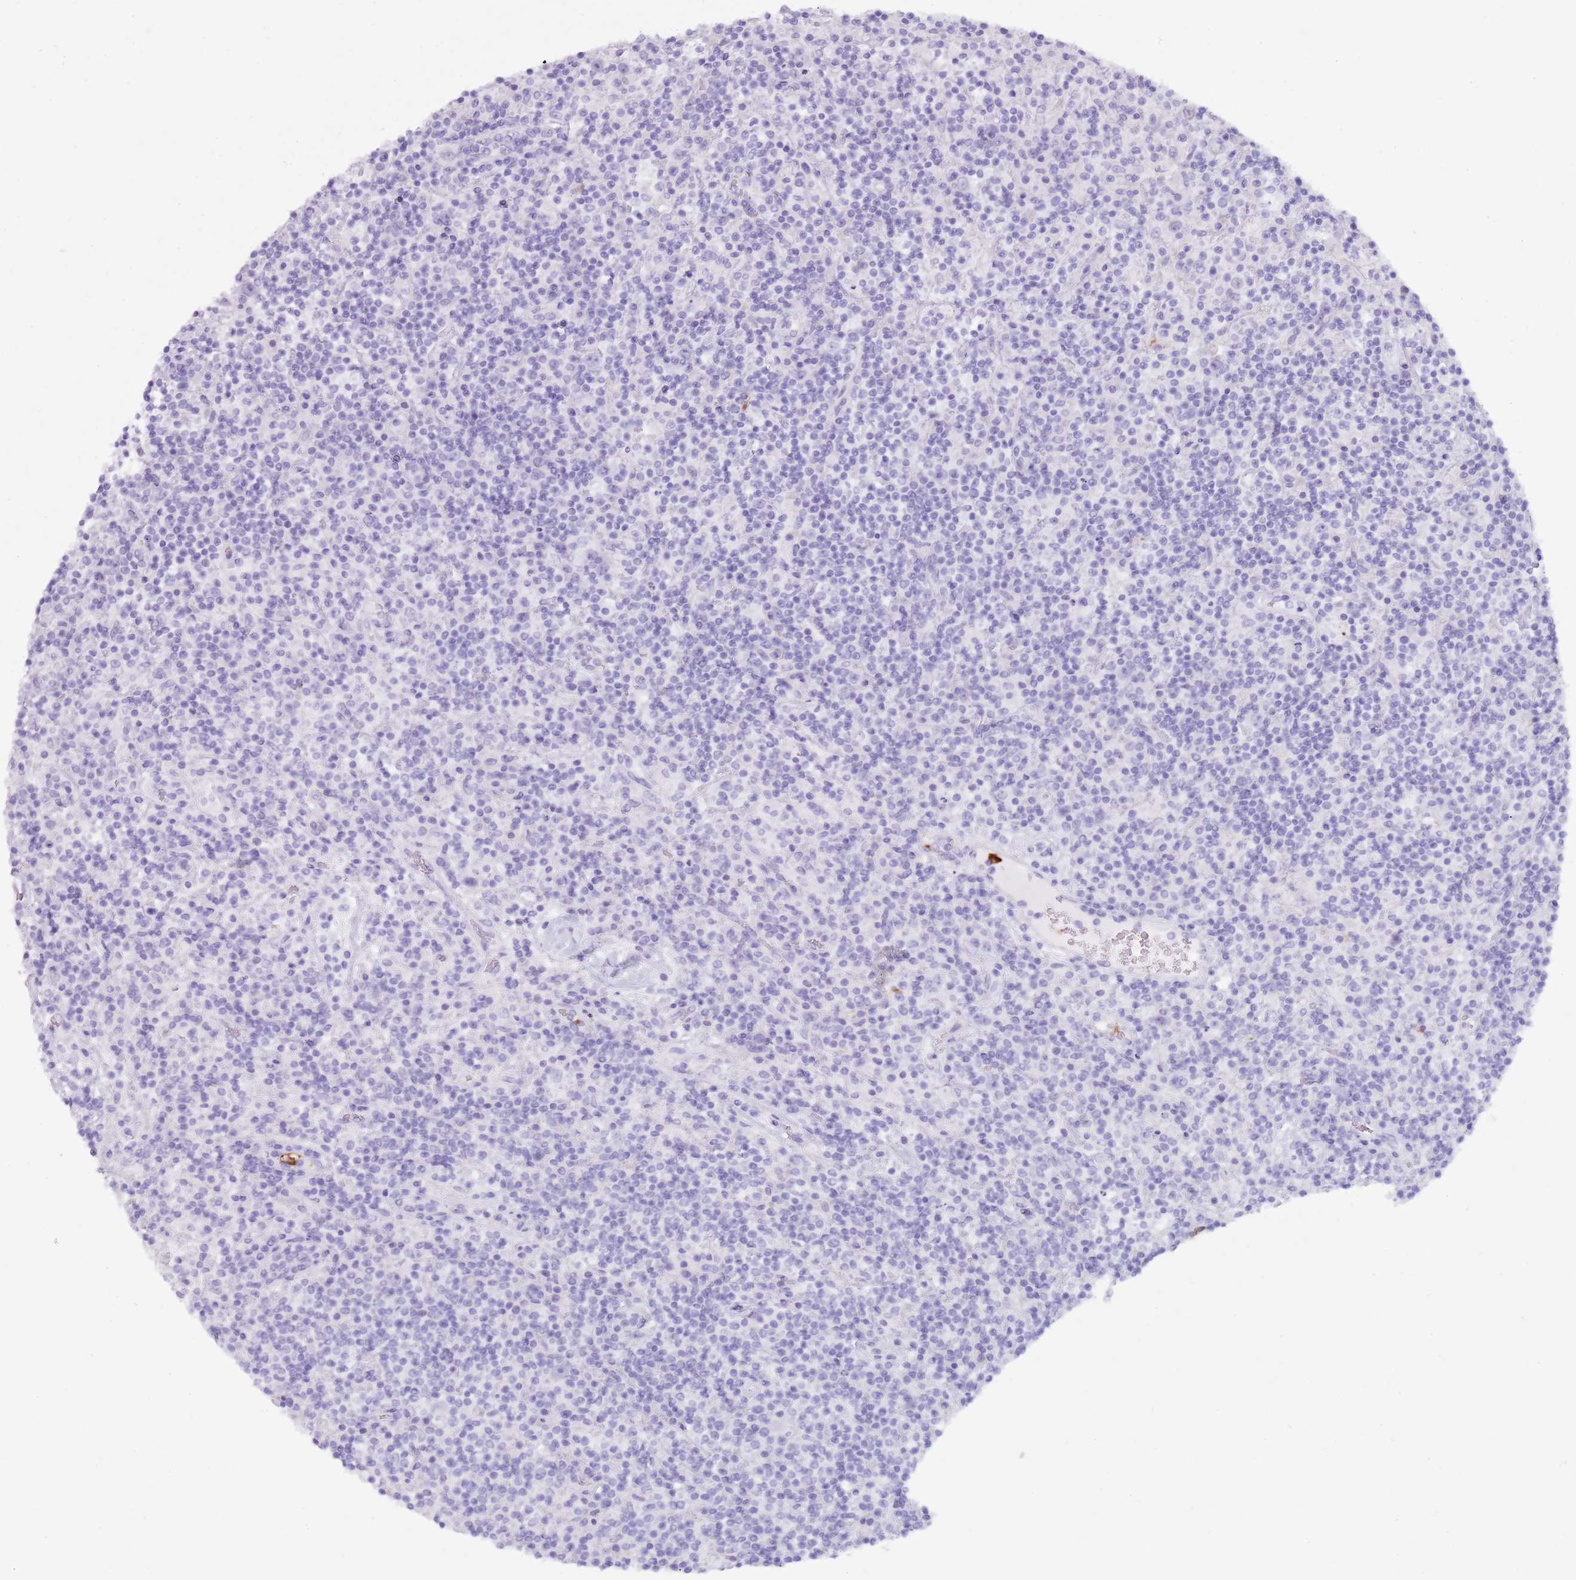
{"staining": {"intensity": "negative", "quantity": "none", "location": "none"}, "tissue": "lymphoma", "cell_type": "Tumor cells", "image_type": "cancer", "snomed": [{"axis": "morphology", "description": "Hodgkin's disease, NOS"}, {"axis": "topography", "description": "Lymph node"}], "caption": "Image shows no protein staining in tumor cells of Hodgkin's disease tissue.", "gene": "CD177", "patient": {"sex": "male", "age": 70}}